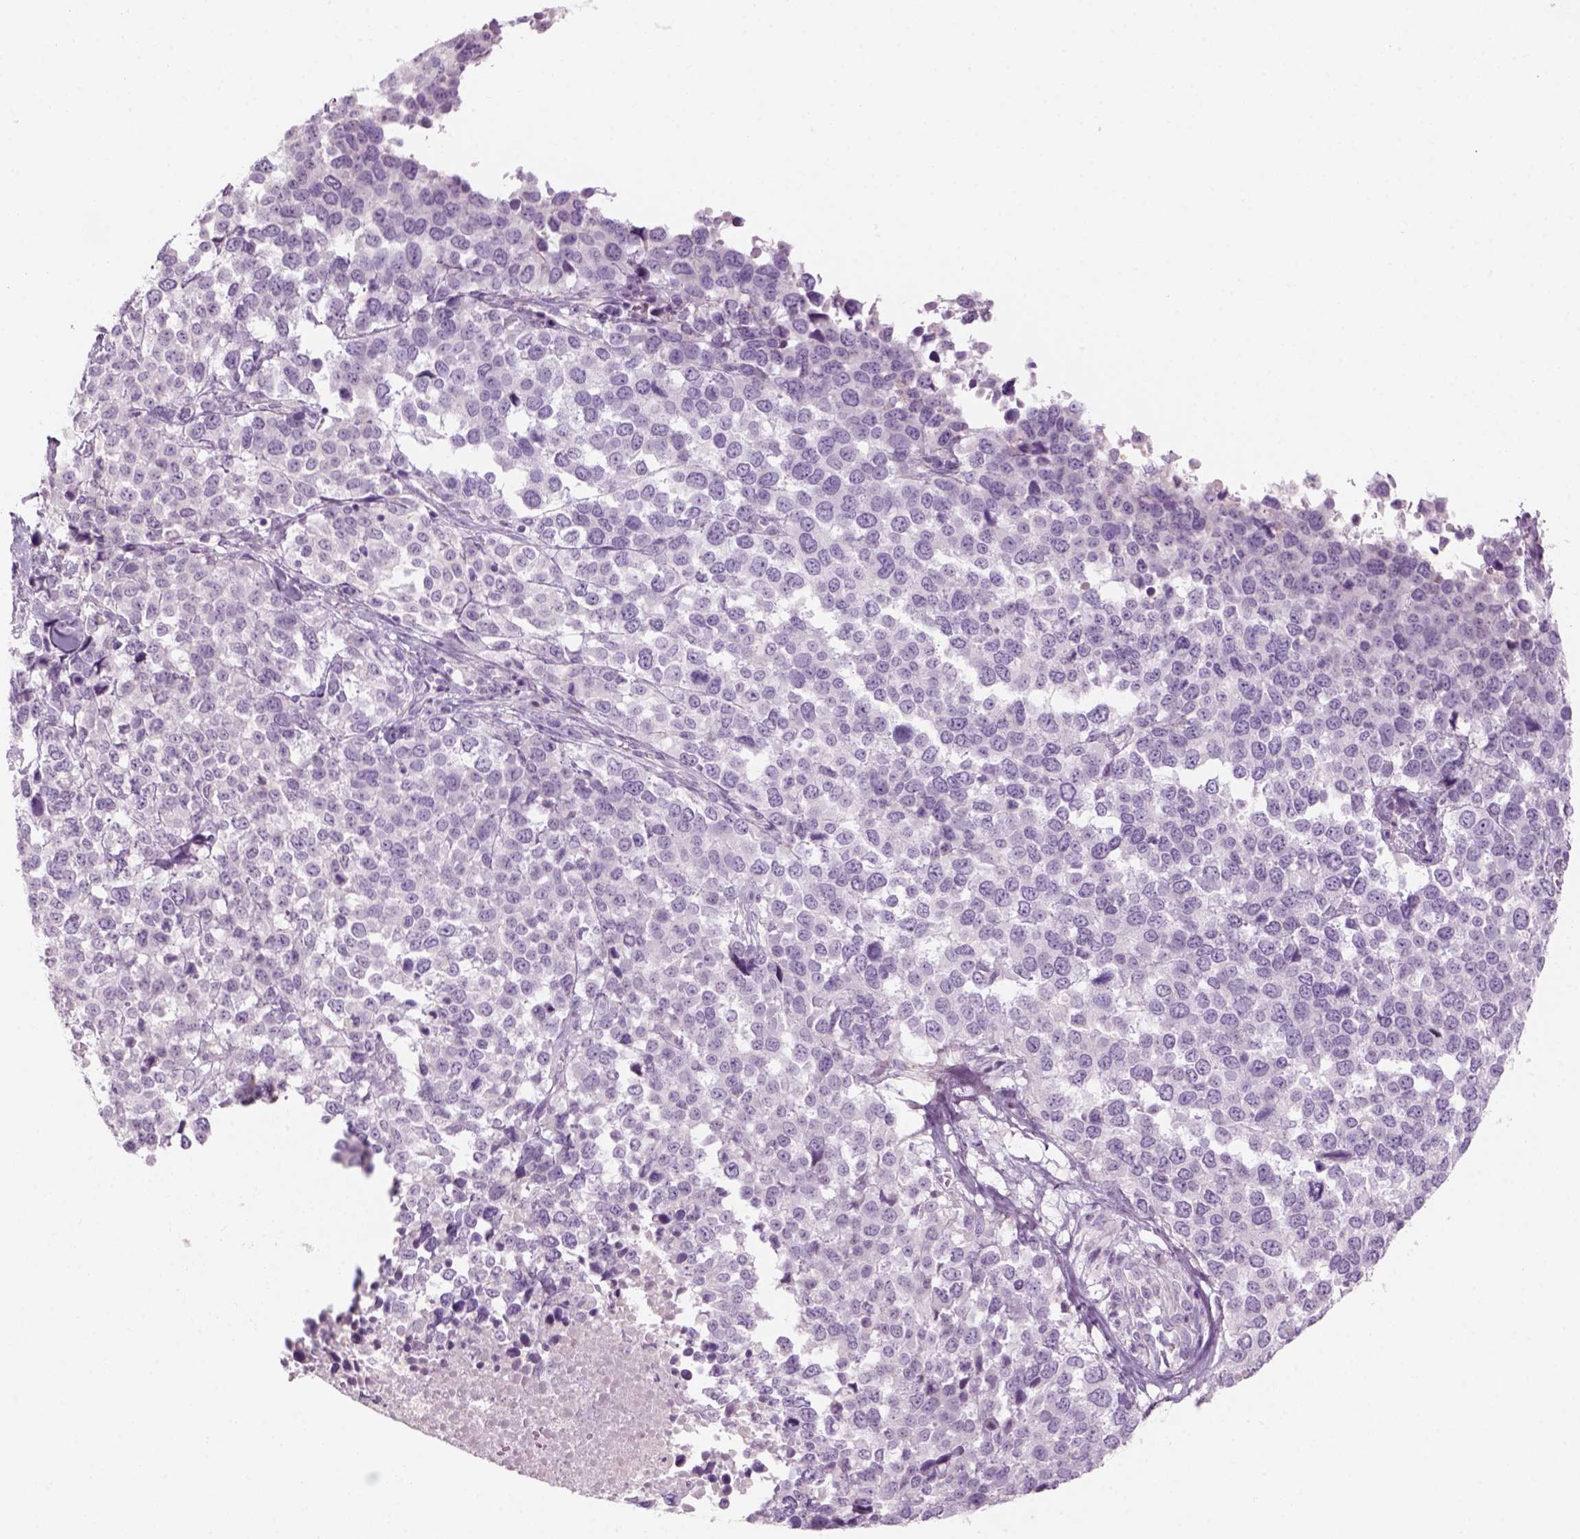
{"staining": {"intensity": "negative", "quantity": "none", "location": "none"}, "tissue": "melanoma", "cell_type": "Tumor cells", "image_type": "cancer", "snomed": [{"axis": "morphology", "description": "Malignant melanoma, Metastatic site"}, {"axis": "topography", "description": "Skin"}], "caption": "There is no significant staining in tumor cells of melanoma.", "gene": "KRT25", "patient": {"sex": "male", "age": 84}}